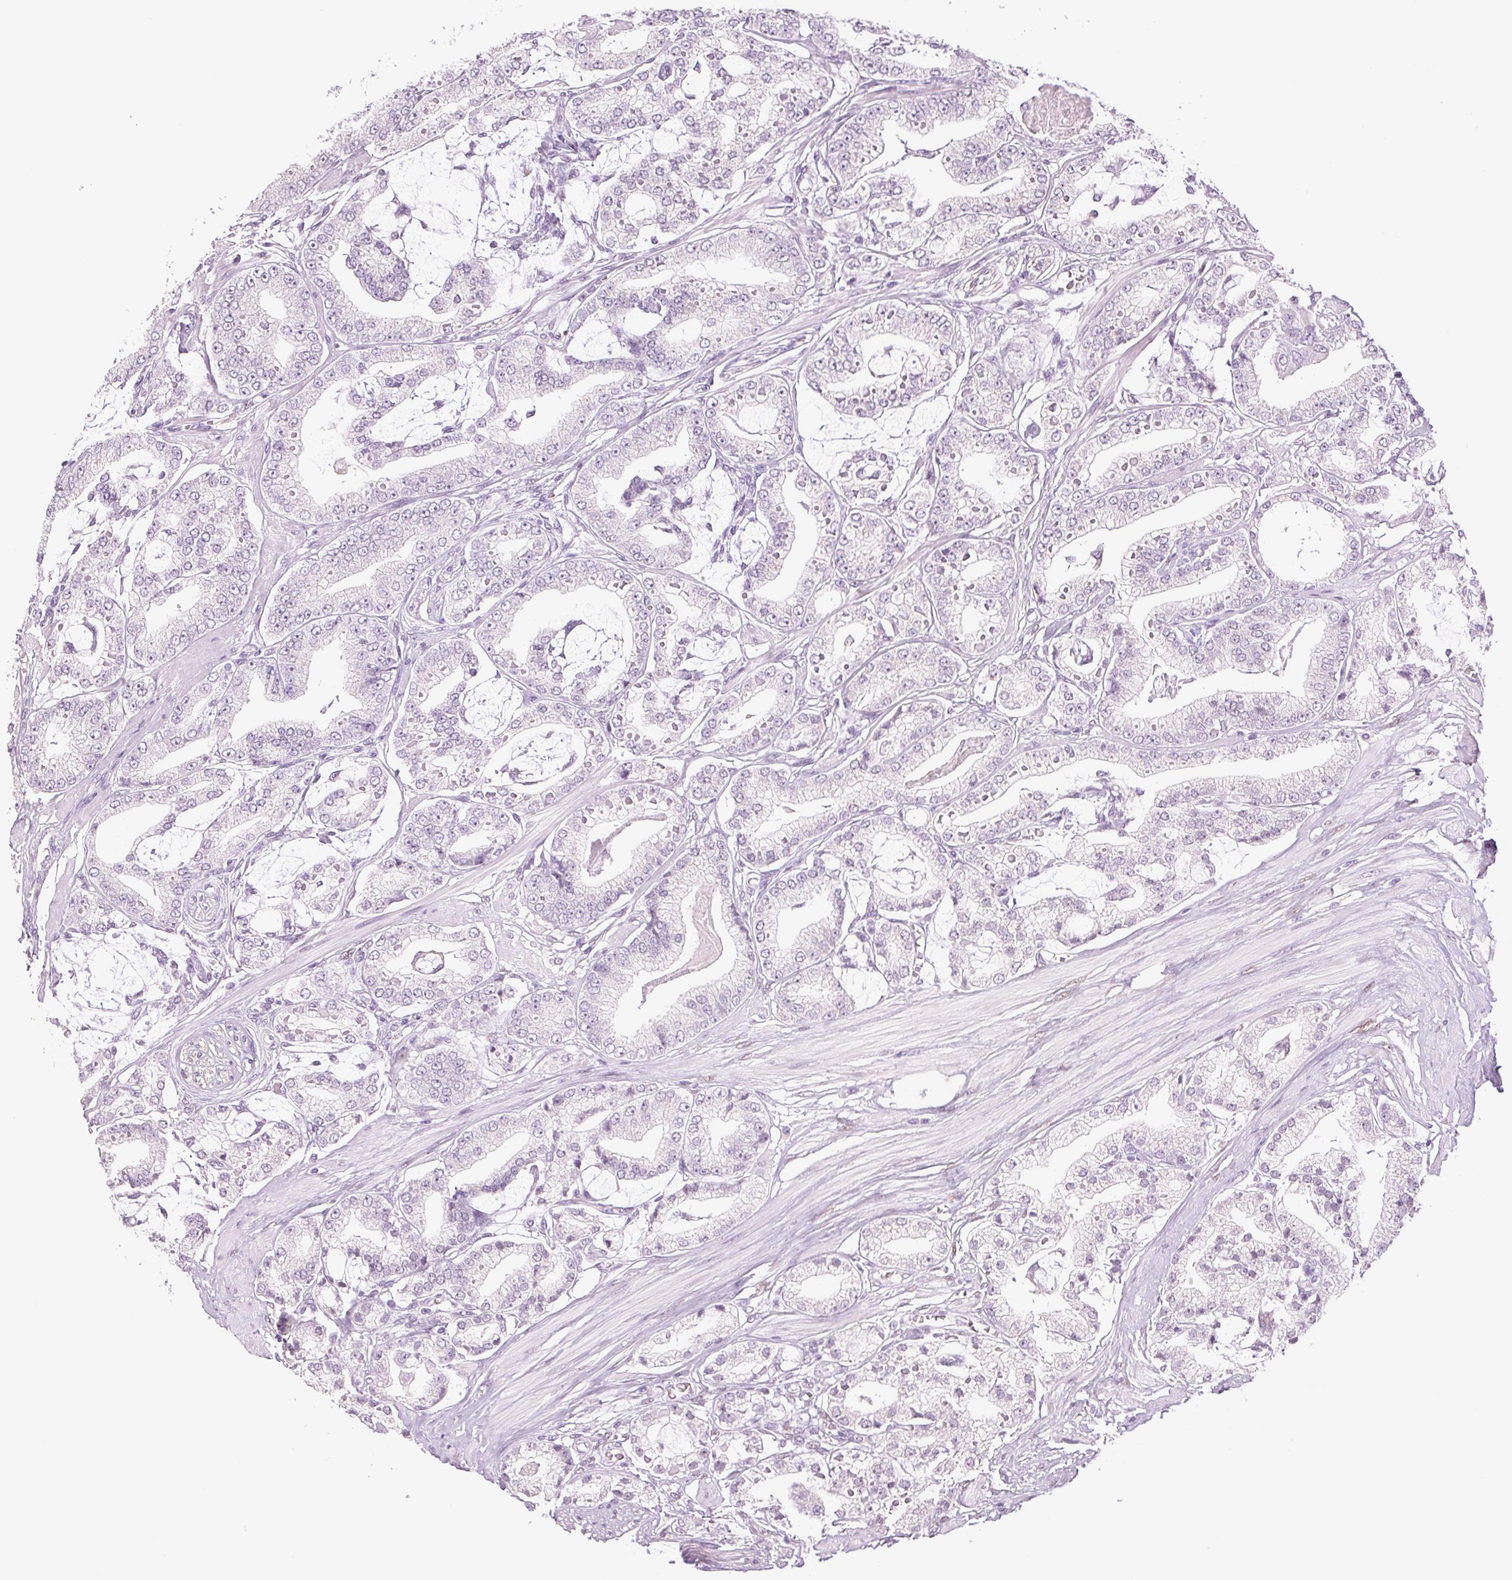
{"staining": {"intensity": "negative", "quantity": "none", "location": "none"}, "tissue": "prostate cancer", "cell_type": "Tumor cells", "image_type": "cancer", "snomed": [{"axis": "morphology", "description": "Adenocarcinoma, High grade"}, {"axis": "topography", "description": "Prostate"}], "caption": "Tumor cells show no significant protein staining in high-grade adenocarcinoma (prostate).", "gene": "DNAJC6", "patient": {"sex": "male", "age": 71}}